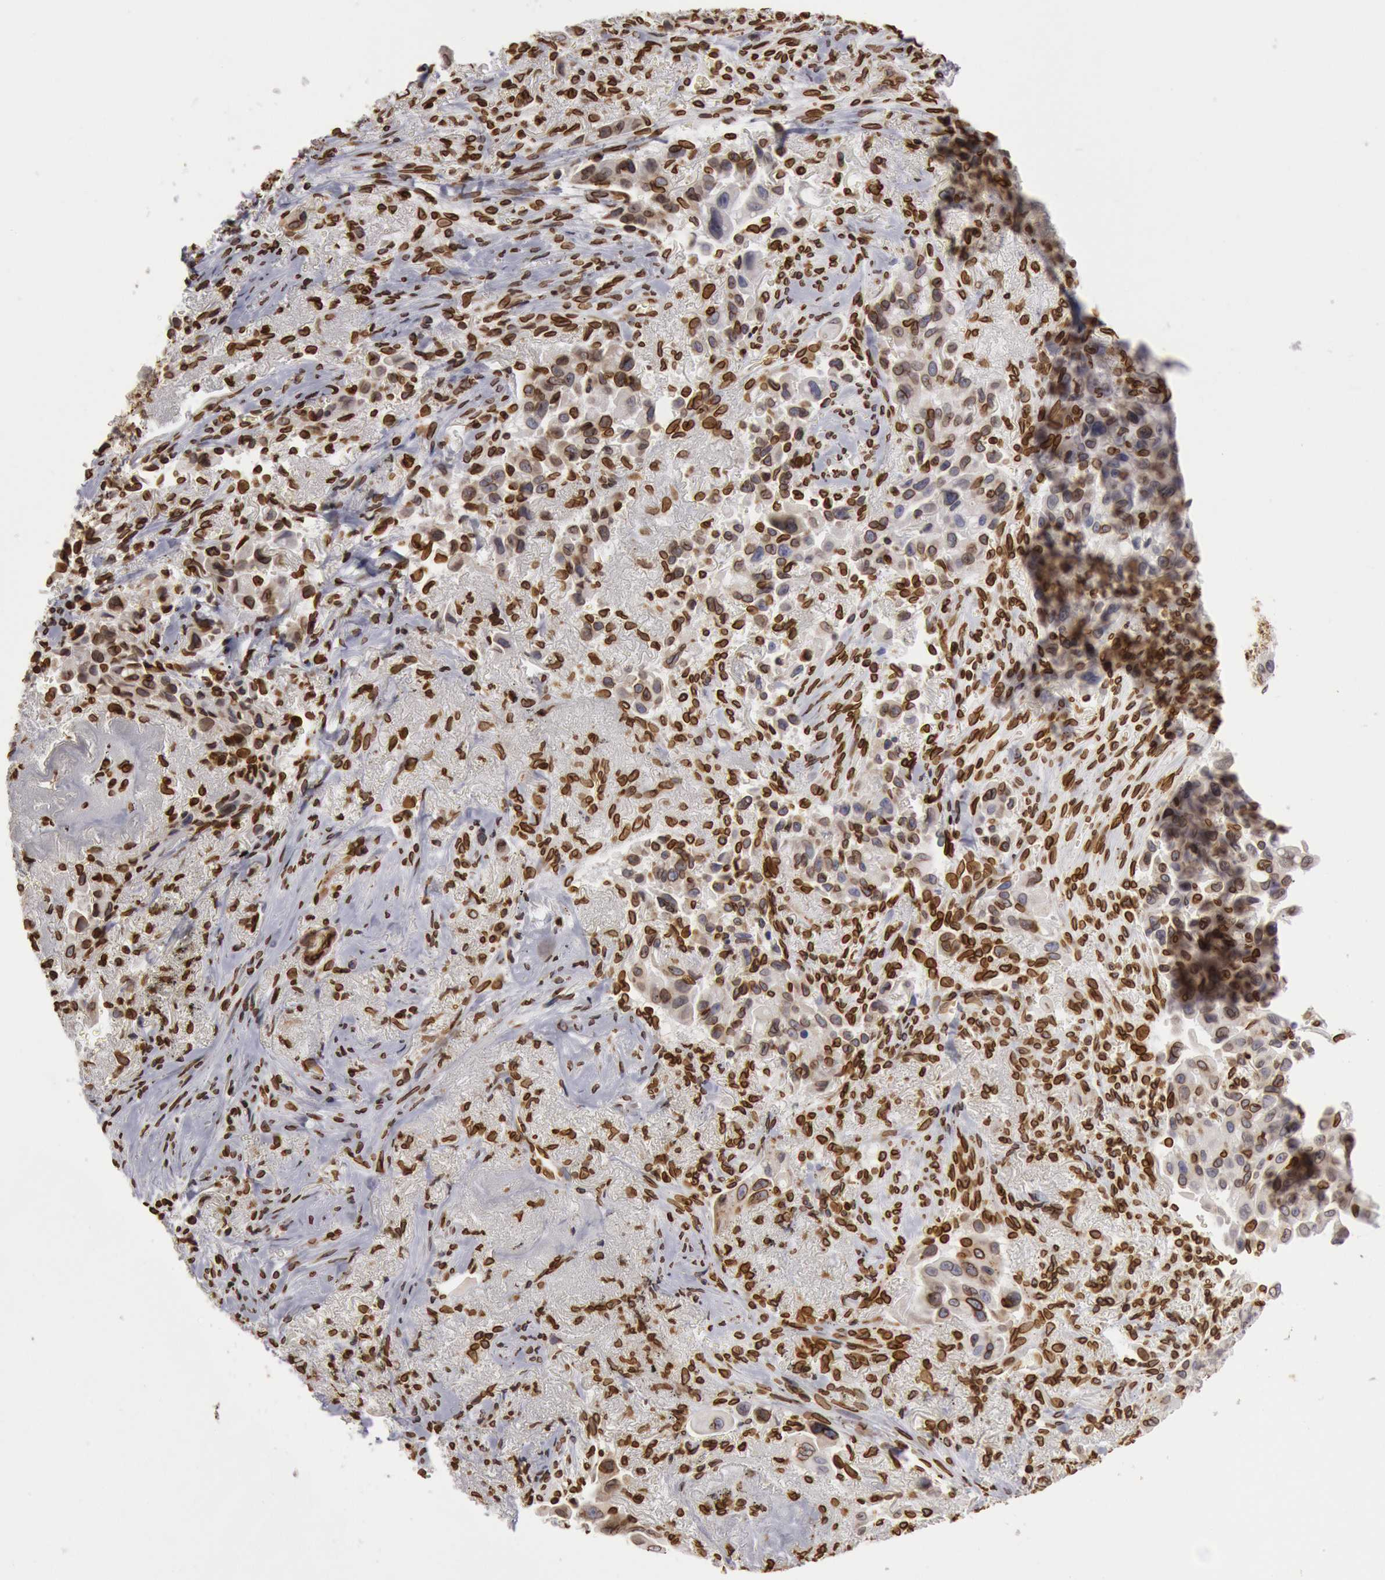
{"staining": {"intensity": "strong", "quantity": ">75%", "location": "cytoplasmic/membranous,nuclear"}, "tissue": "lung cancer", "cell_type": "Tumor cells", "image_type": "cancer", "snomed": [{"axis": "morphology", "description": "Adenocarcinoma, NOS"}, {"axis": "topography", "description": "Lung"}], "caption": "Immunohistochemical staining of human lung cancer exhibits strong cytoplasmic/membranous and nuclear protein expression in approximately >75% of tumor cells.", "gene": "SUN2", "patient": {"sex": "male", "age": 68}}